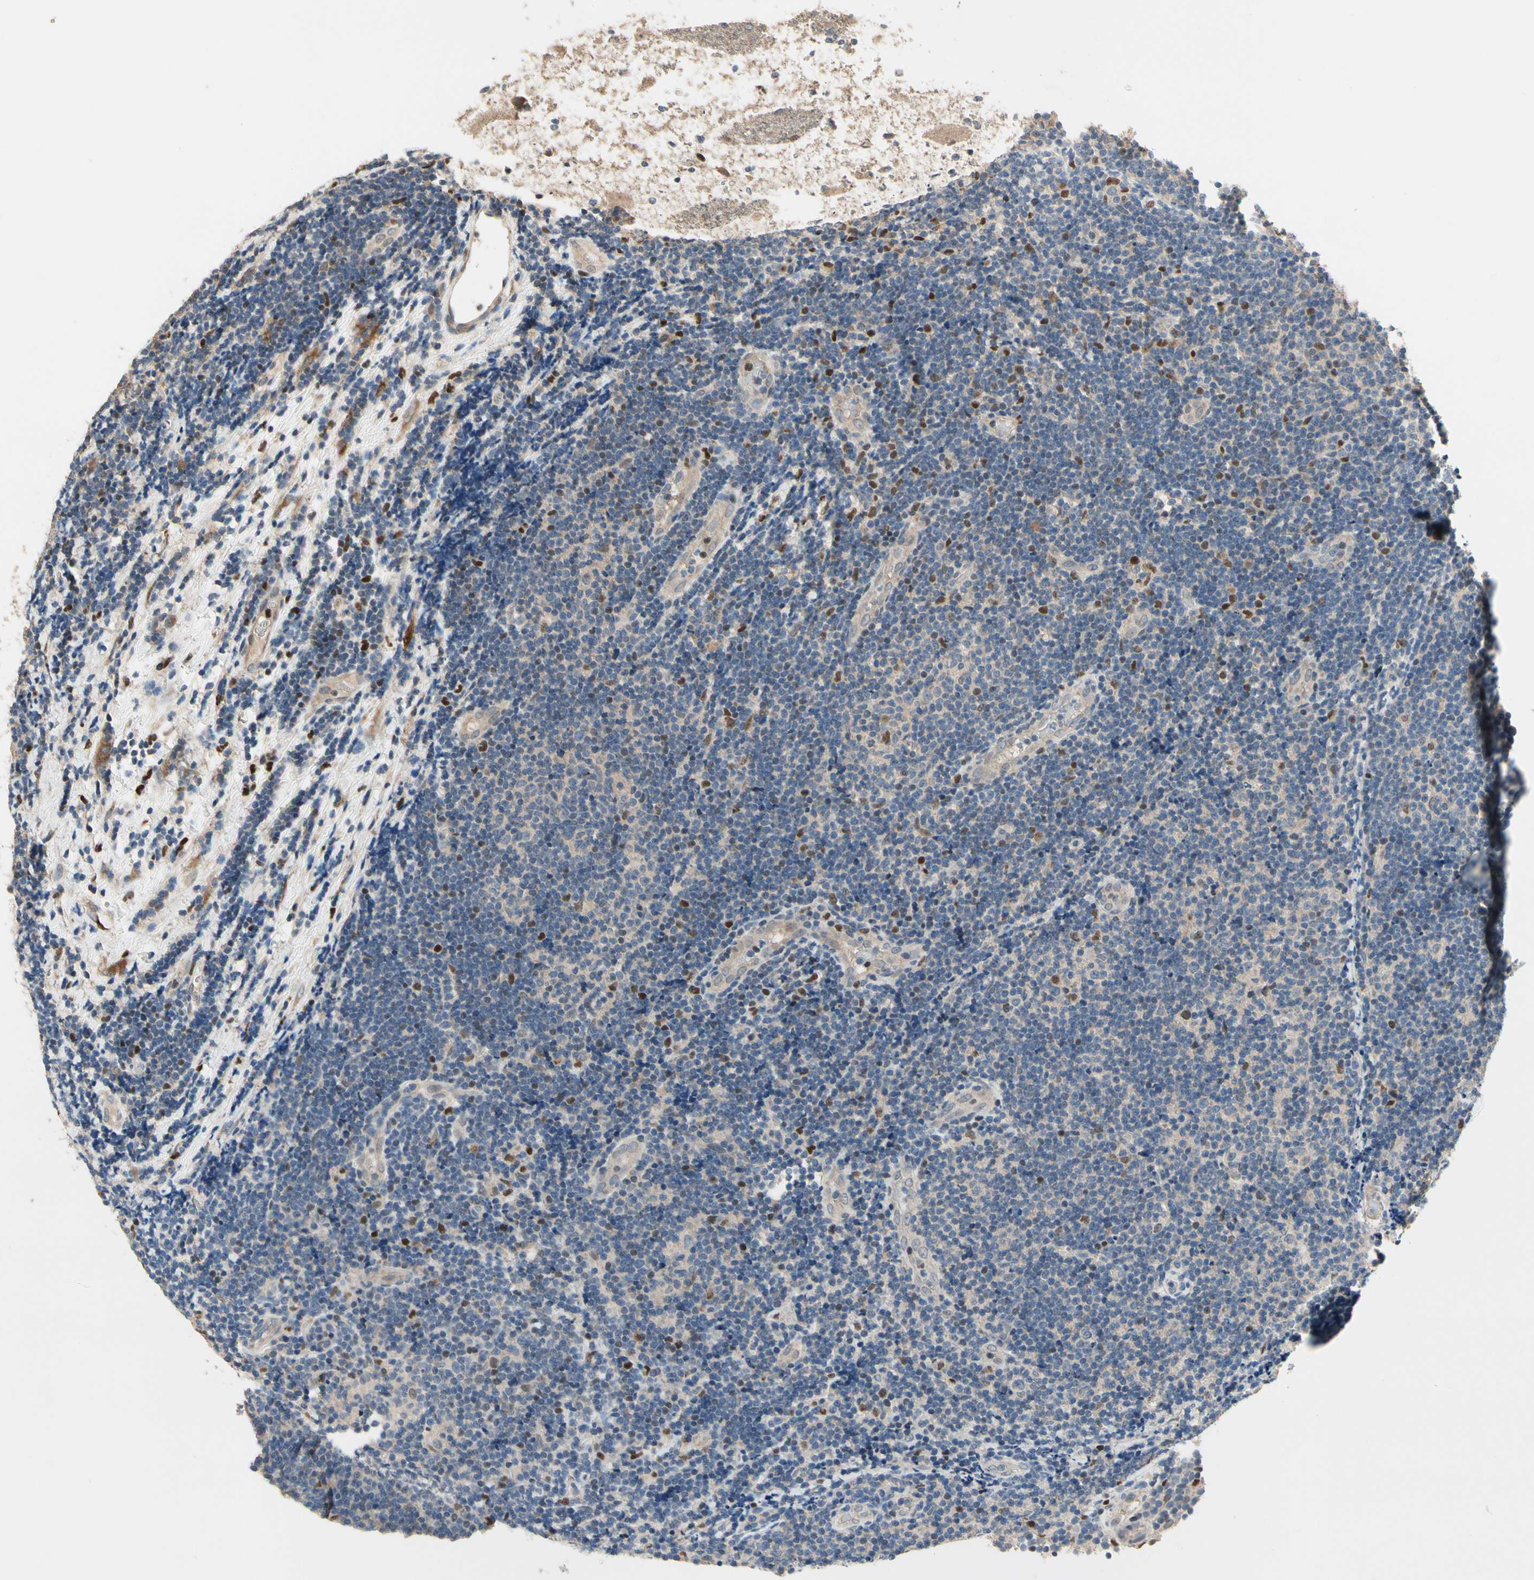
{"staining": {"intensity": "strong", "quantity": "<25%", "location": "nuclear"}, "tissue": "lymphoma", "cell_type": "Tumor cells", "image_type": "cancer", "snomed": [{"axis": "morphology", "description": "Malignant lymphoma, non-Hodgkin's type, Low grade"}, {"axis": "topography", "description": "Lymph node"}], "caption": "Lymphoma stained with a protein marker shows strong staining in tumor cells.", "gene": "CGREF1", "patient": {"sex": "male", "age": 83}}